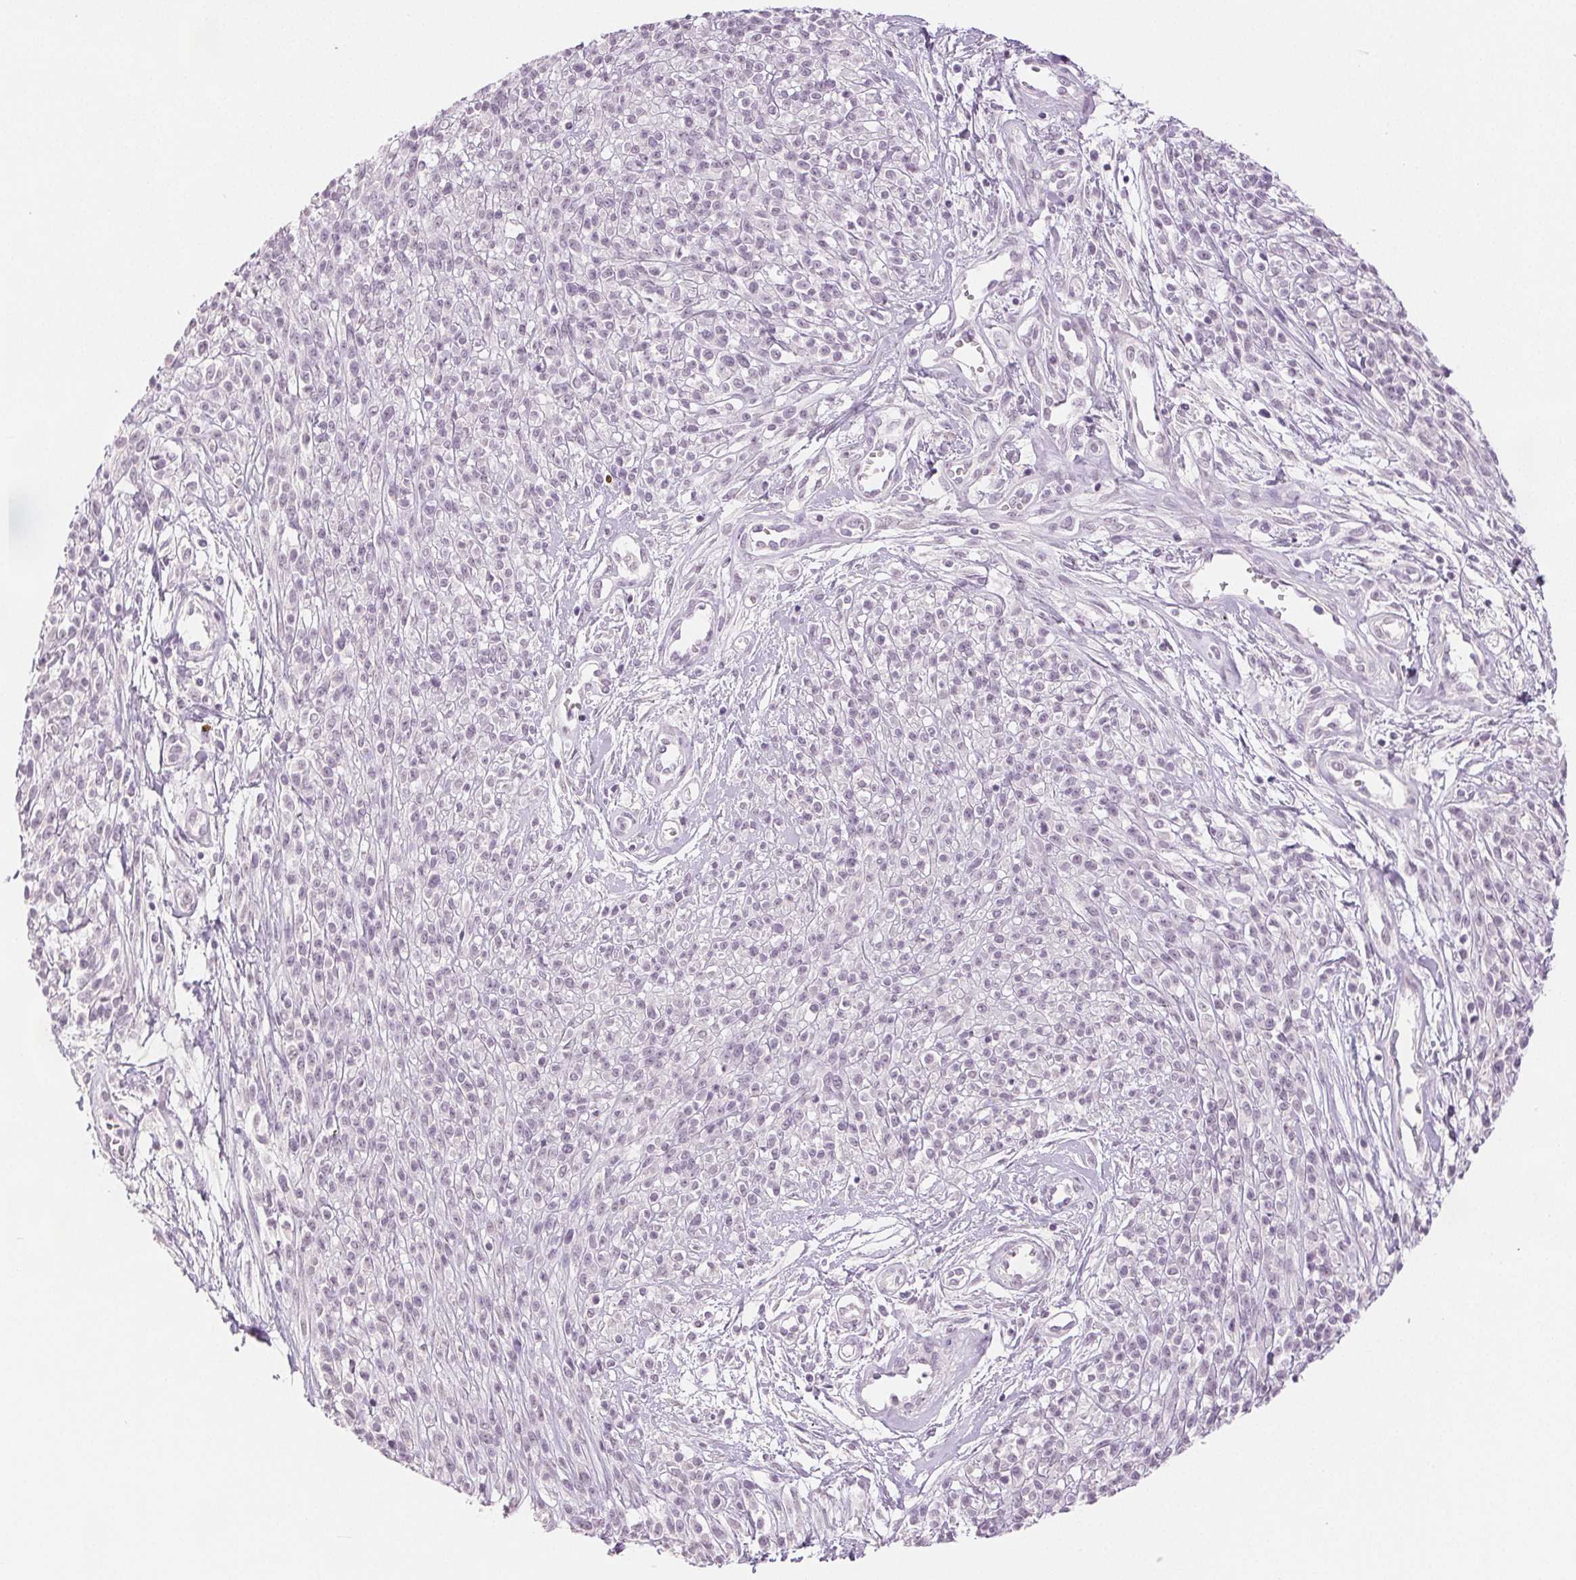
{"staining": {"intensity": "negative", "quantity": "none", "location": "none"}, "tissue": "melanoma", "cell_type": "Tumor cells", "image_type": "cancer", "snomed": [{"axis": "morphology", "description": "Malignant melanoma, NOS"}, {"axis": "topography", "description": "Skin"}, {"axis": "topography", "description": "Skin of trunk"}], "caption": "Tumor cells show no significant protein staining in malignant melanoma.", "gene": "SCGN", "patient": {"sex": "male", "age": 74}}